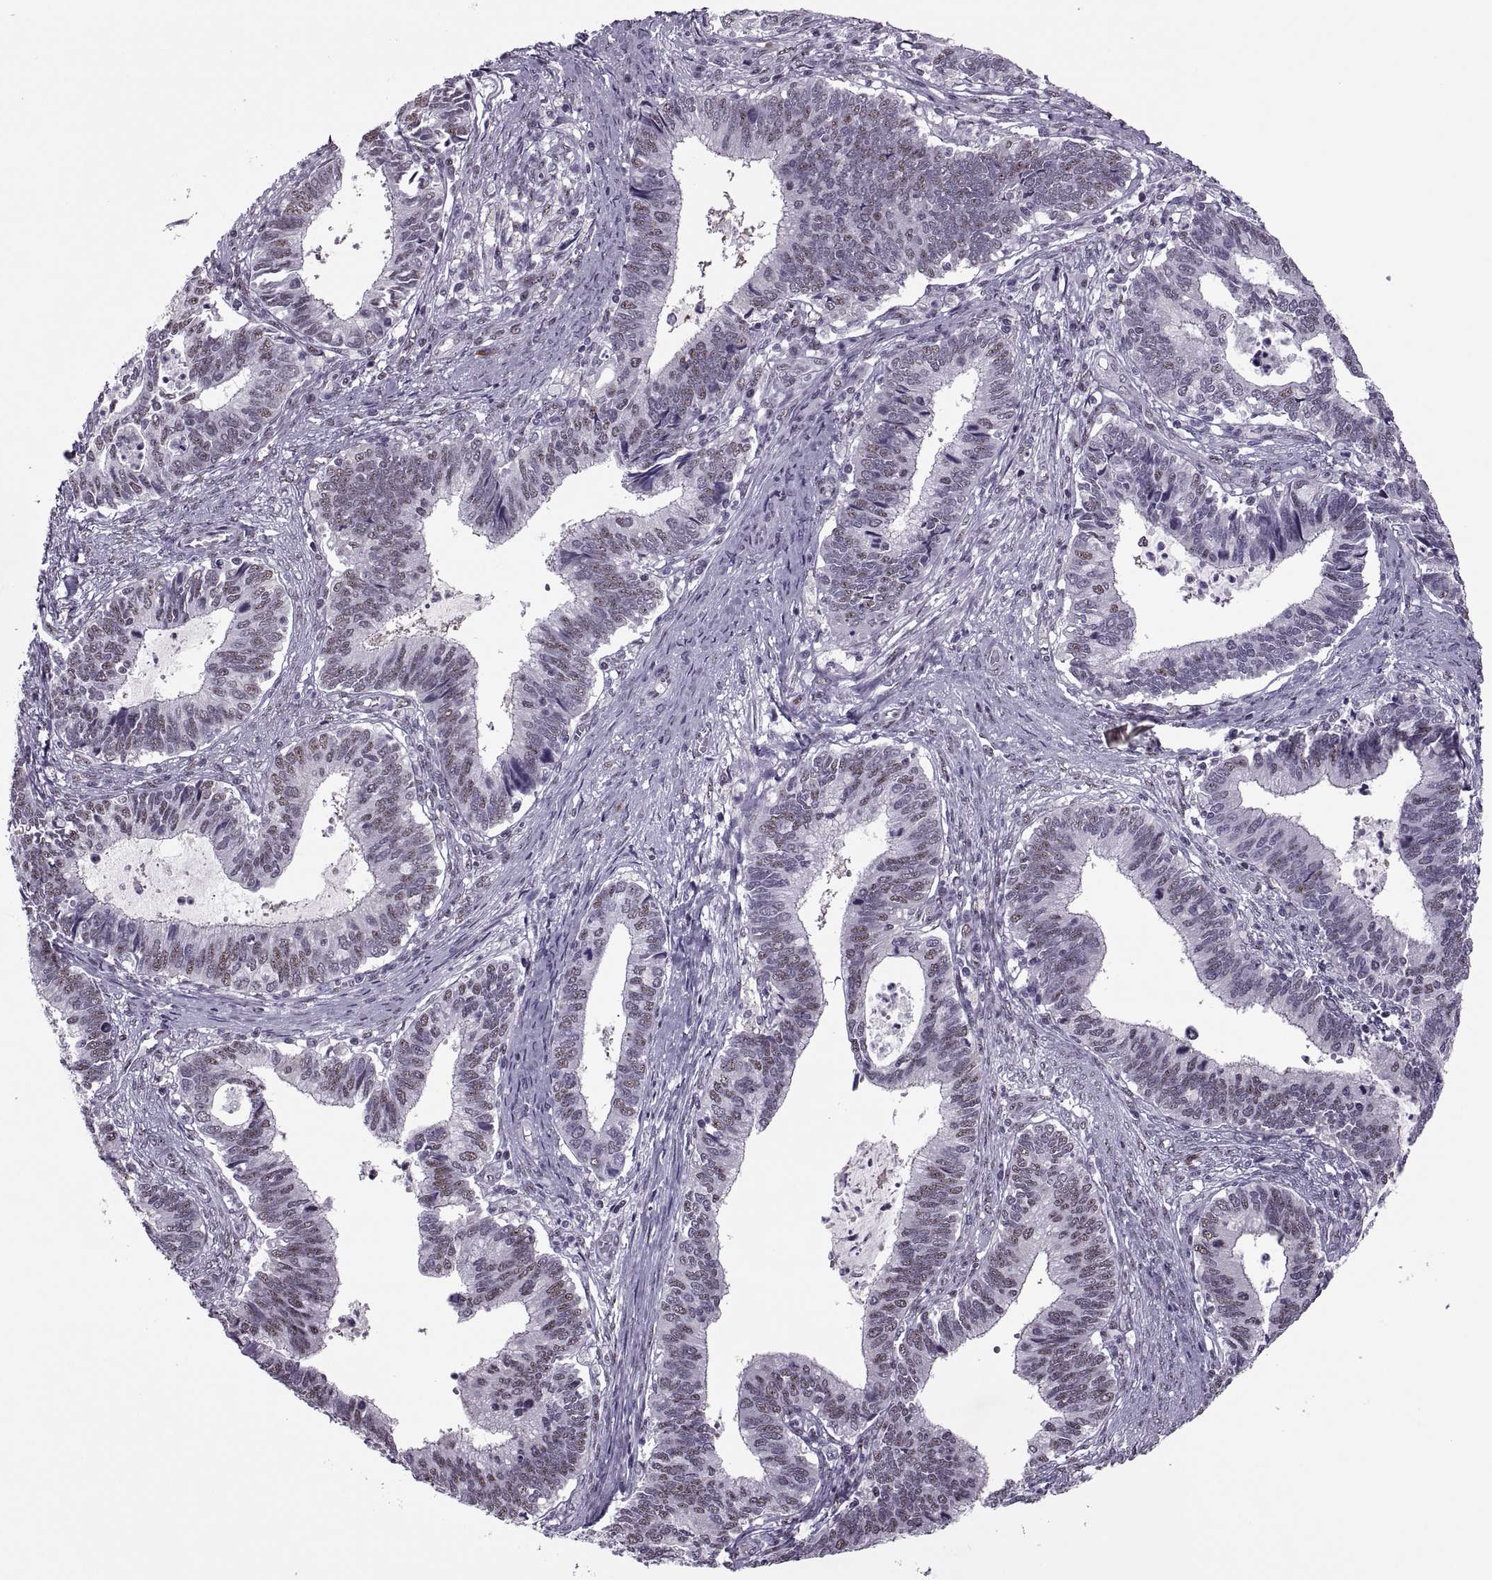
{"staining": {"intensity": "weak", "quantity": "25%-75%", "location": "nuclear"}, "tissue": "cervical cancer", "cell_type": "Tumor cells", "image_type": "cancer", "snomed": [{"axis": "morphology", "description": "Adenocarcinoma, NOS"}, {"axis": "topography", "description": "Cervix"}], "caption": "Protein staining of cervical cancer (adenocarcinoma) tissue displays weak nuclear expression in about 25%-75% of tumor cells.", "gene": "MAGEA4", "patient": {"sex": "female", "age": 42}}